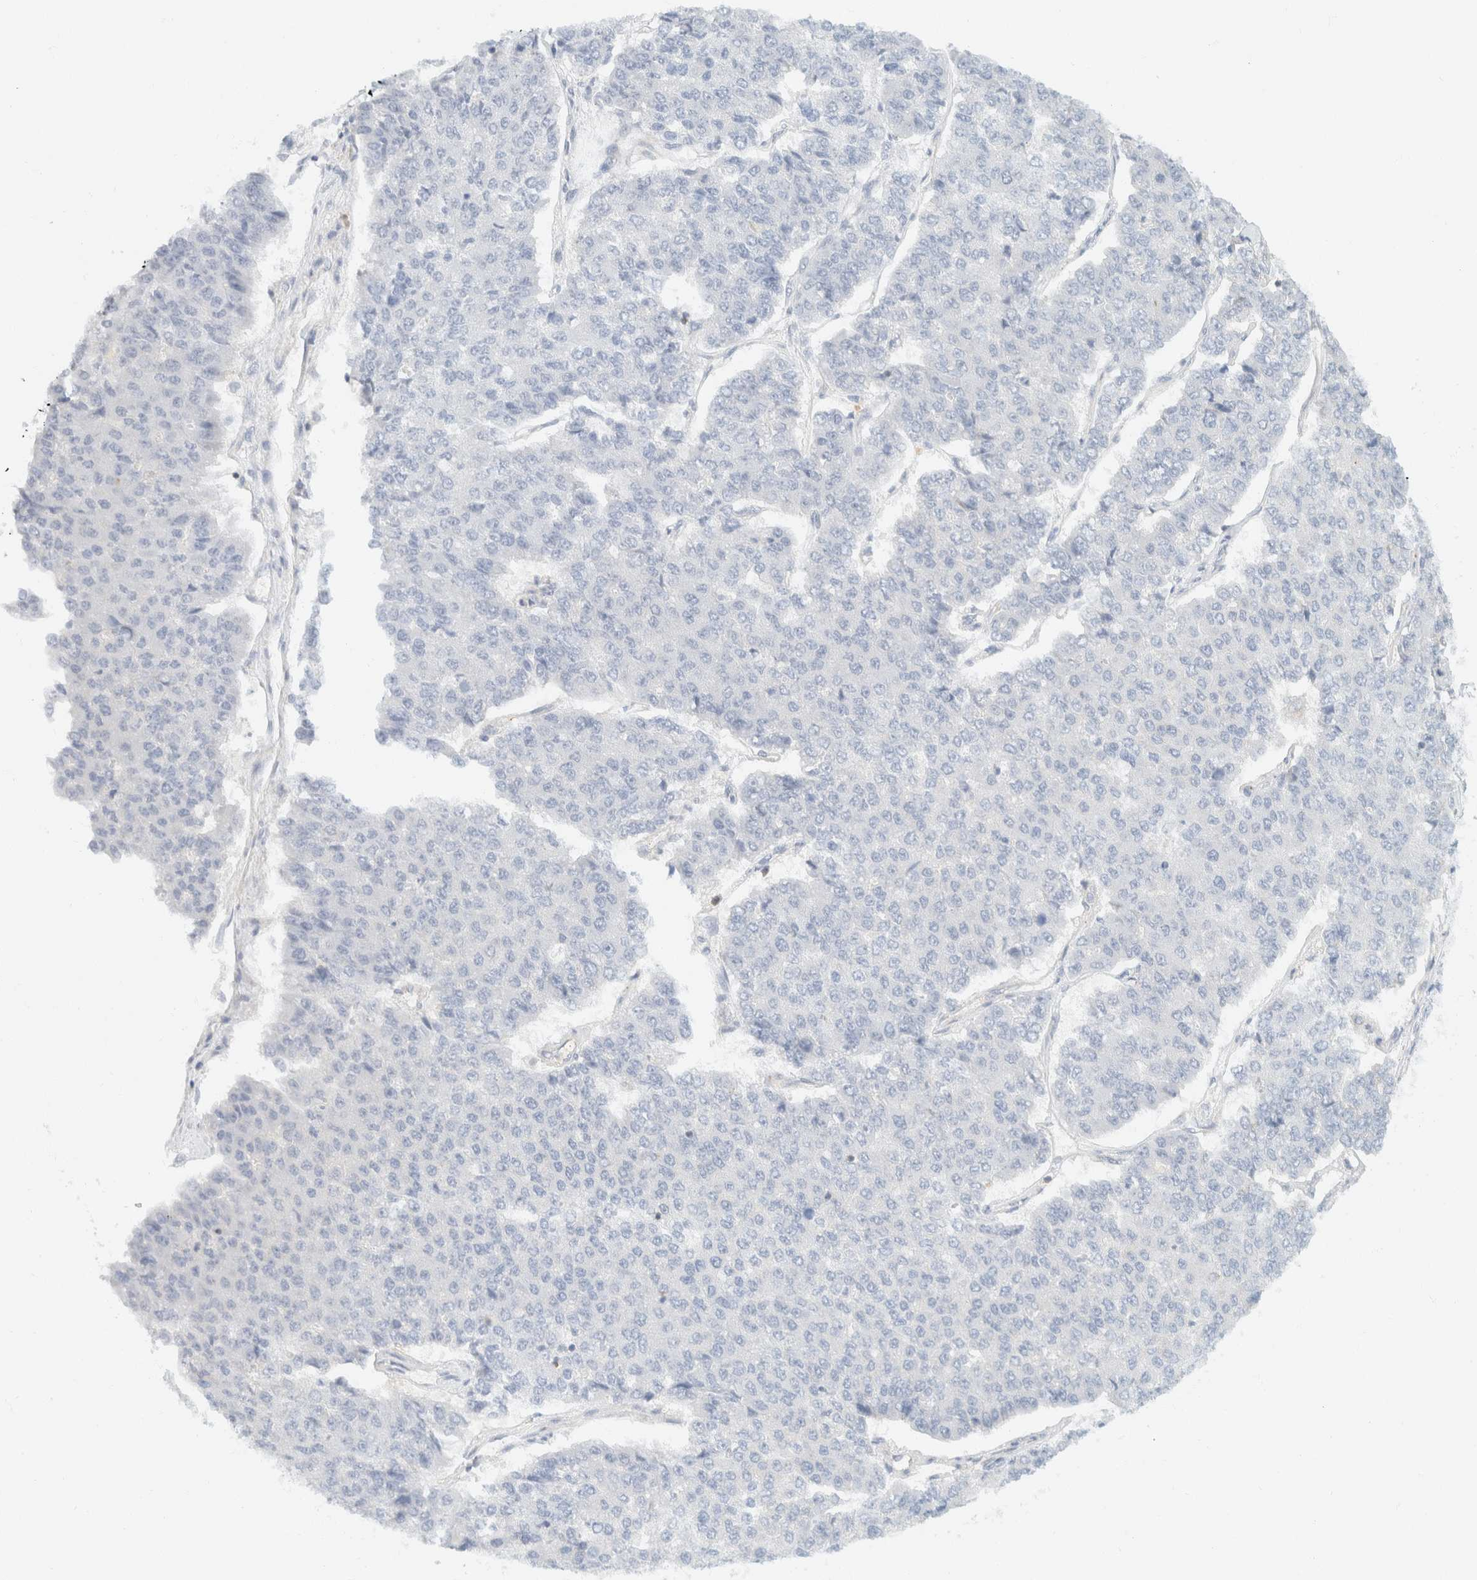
{"staining": {"intensity": "negative", "quantity": "none", "location": "none"}, "tissue": "pancreatic cancer", "cell_type": "Tumor cells", "image_type": "cancer", "snomed": [{"axis": "morphology", "description": "Adenocarcinoma, NOS"}, {"axis": "topography", "description": "Pancreas"}], "caption": "Adenocarcinoma (pancreatic) stained for a protein using IHC exhibits no expression tumor cells.", "gene": "SH3GLB2", "patient": {"sex": "male", "age": 50}}